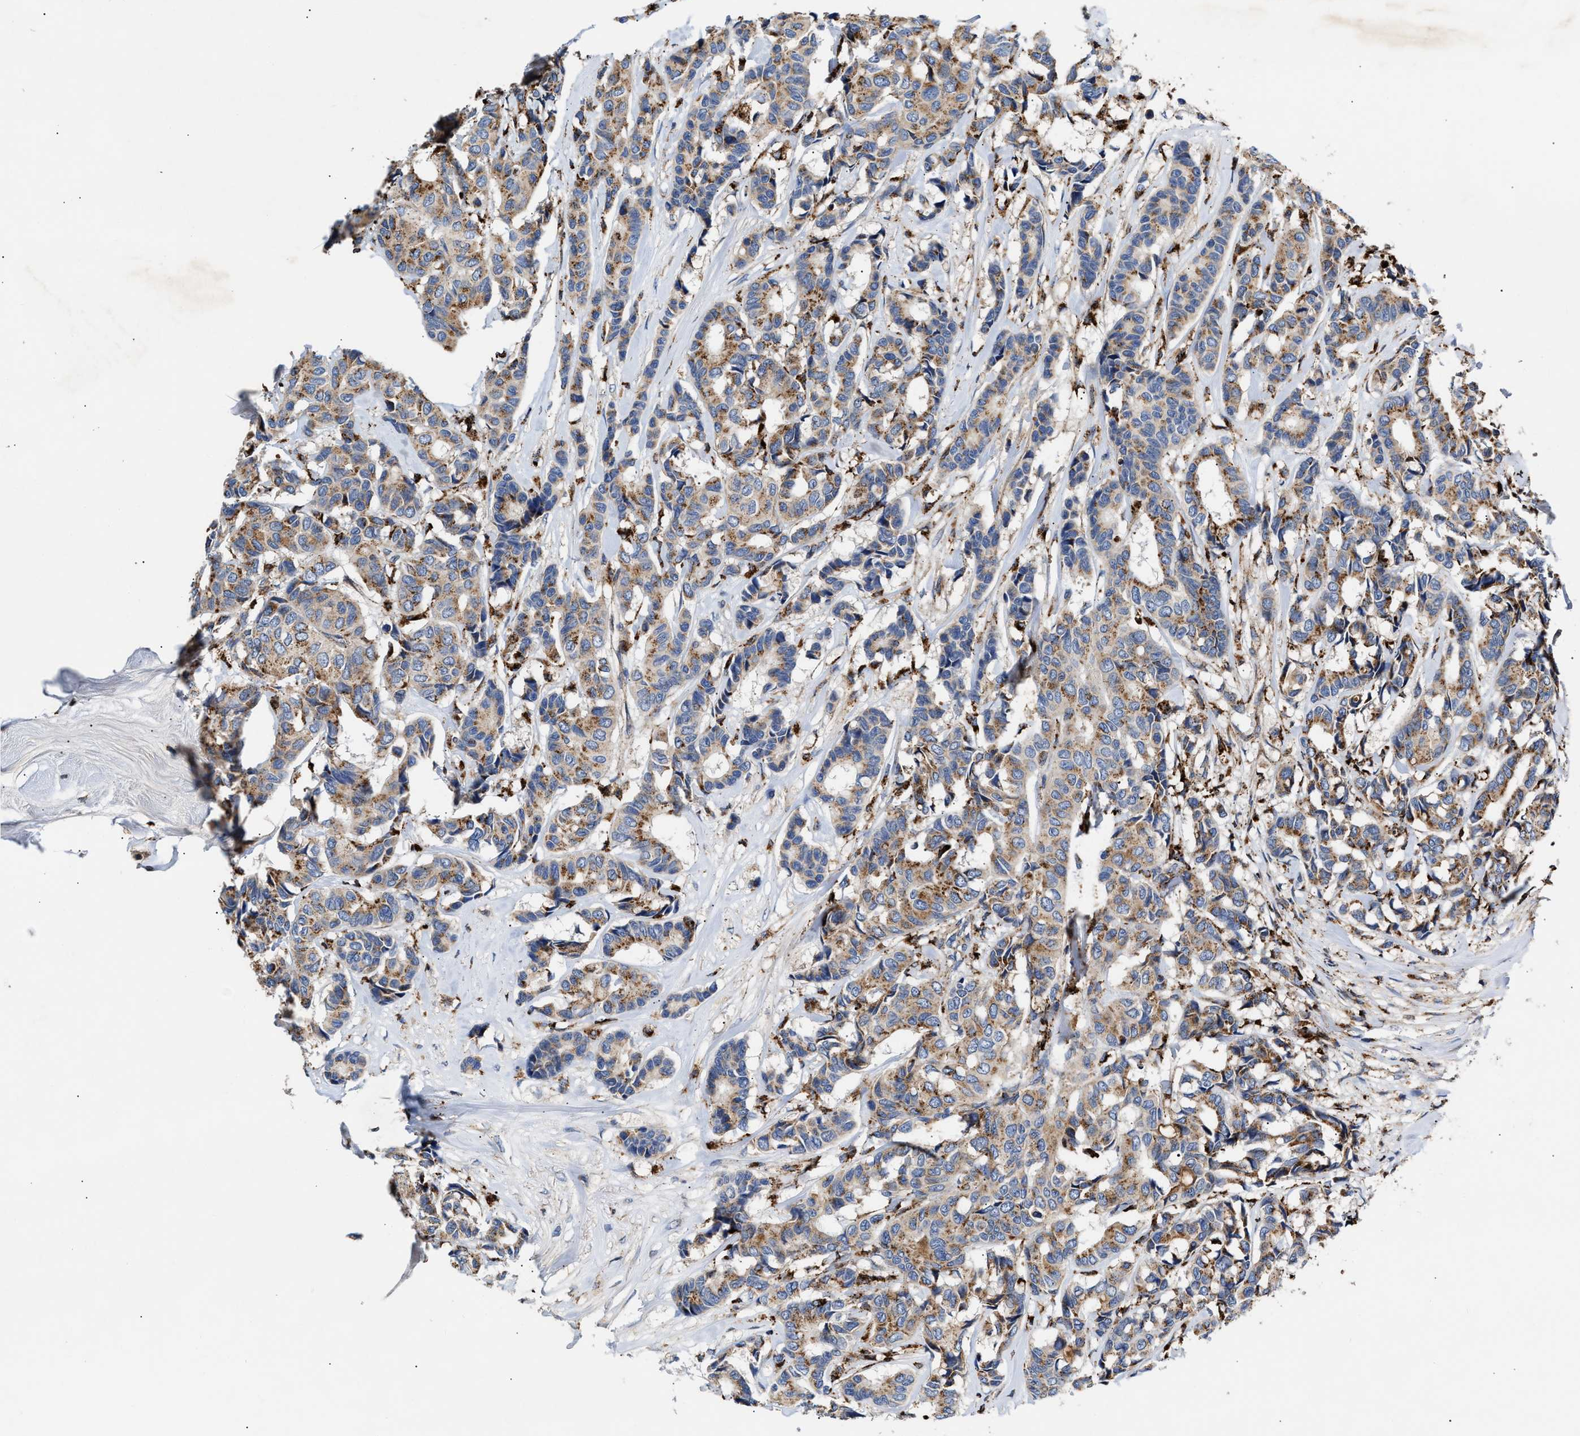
{"staining": {"intensity": "moderate", "quantity": ">75%", "location": "cytoplasmic/membranous"}, "tissue": "breast cancer", "cell_type": "Tumor cells", "image_type": "cancer", "snomed": [{"axis": "morphology", "description": "Duct carcinoma"}, {"axis": "topography", "description": "Breast"}], "caption": "Approximately >75% of tumor cells in human breast cancer exhibit moderate cytoplasmic/membranous protein expression as visualized by brown immunohistochemical staining.", "gene": "CCDC146", "patient": {"sex": "female", "age": 87}}